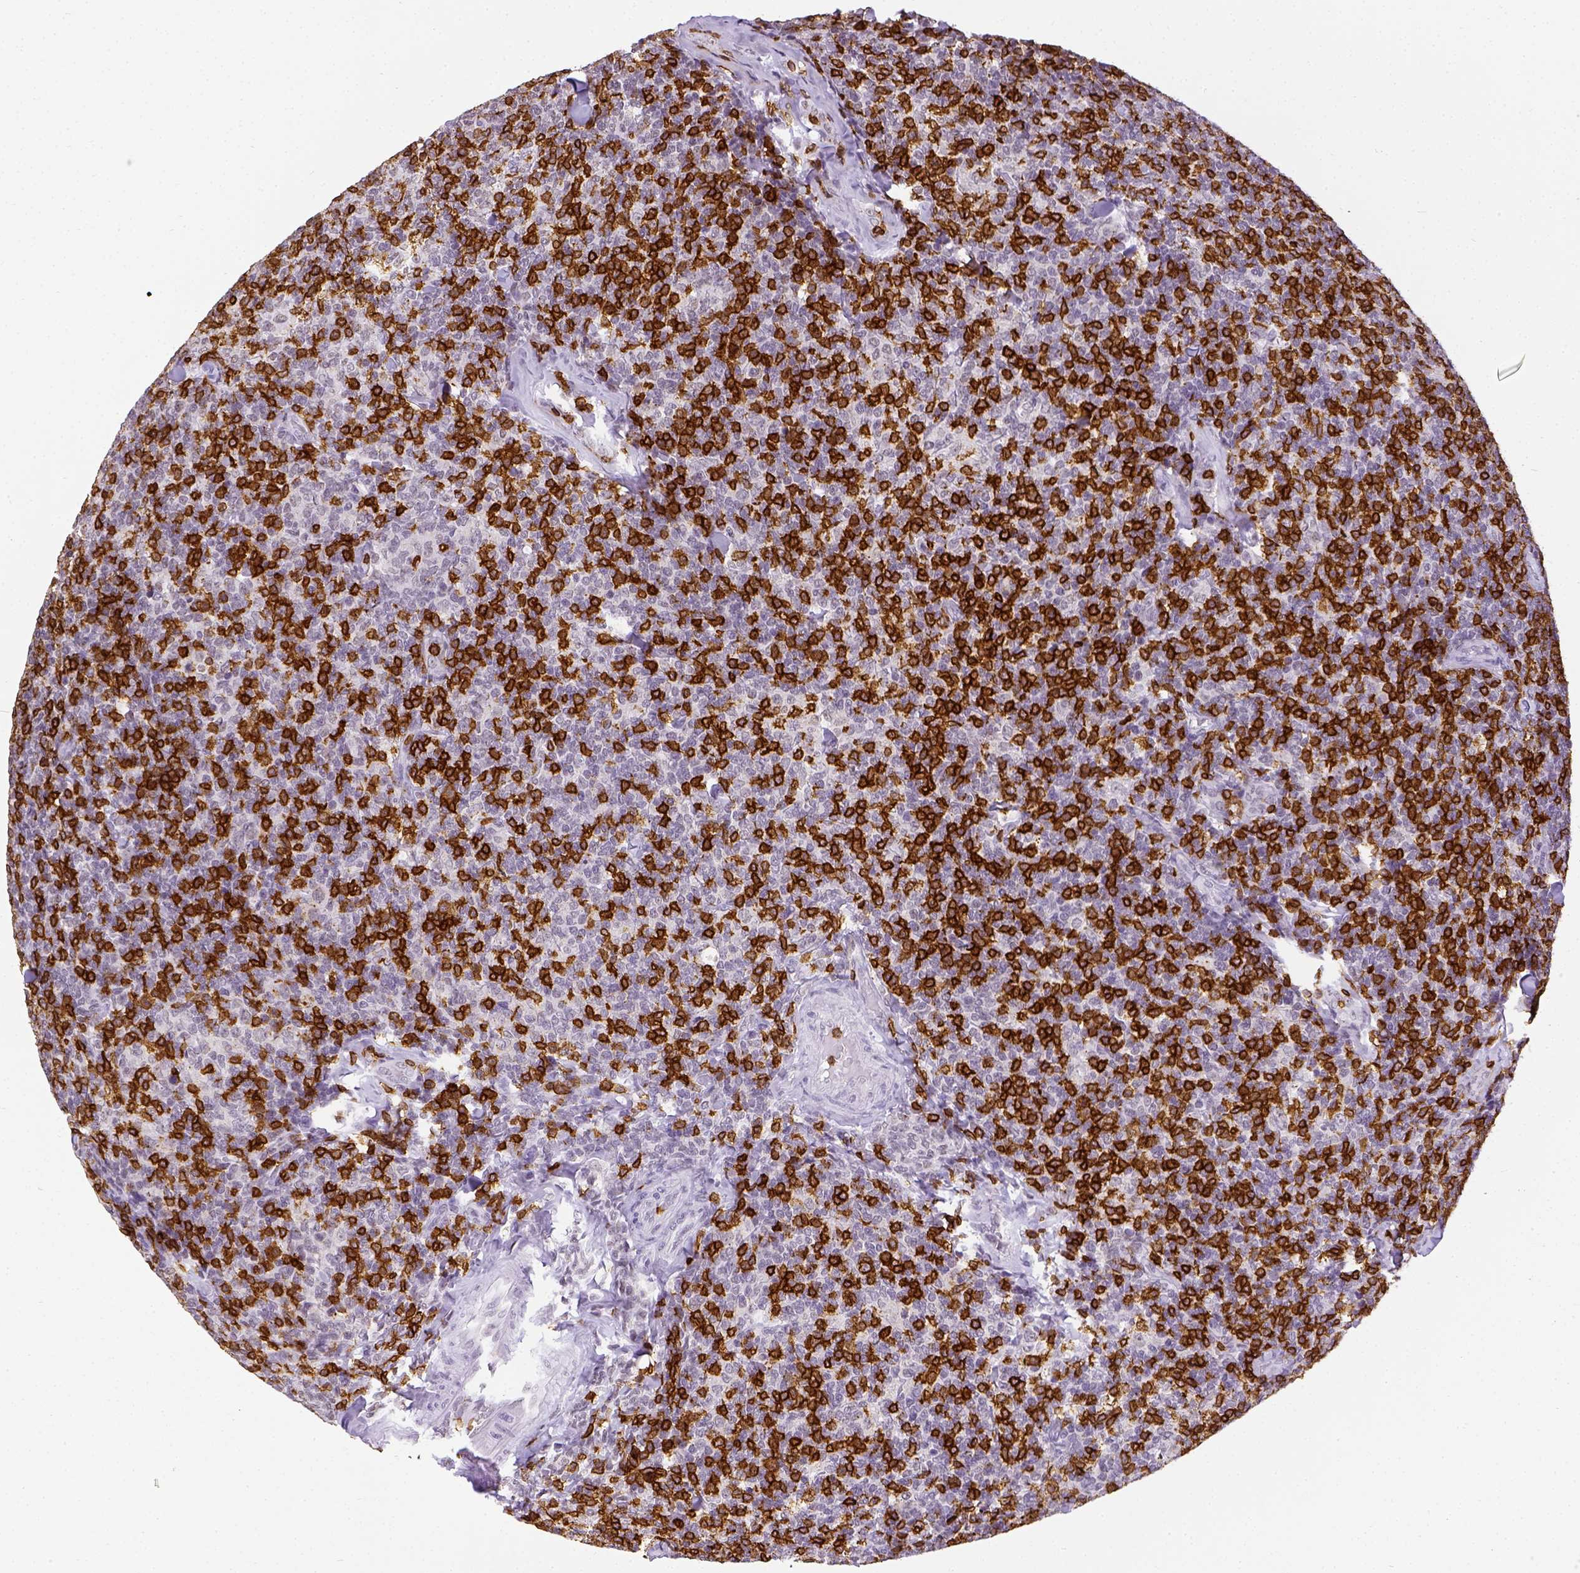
{"staining": {"intensity": "negative", "quantity": "none", "location": "none"}, "tissue": "lymphoma", "cell_type": "Tumor cells", "image_type": "cancer", "snomed": [{"axis": "morphology", "description": "Malignant lymphoma, non-Hodgkin's type, Low grade"}, {"axis": "topography", "description": "Lymph node"}], "caption": "Immunohistochemistry histopathology image of neoplastic tissue: human lymphoma stained with DAB demonstrates no significant protein positivity in tumor cells.", "gene": "CD3E", "patient": {"sex": "female", "age": 56}}